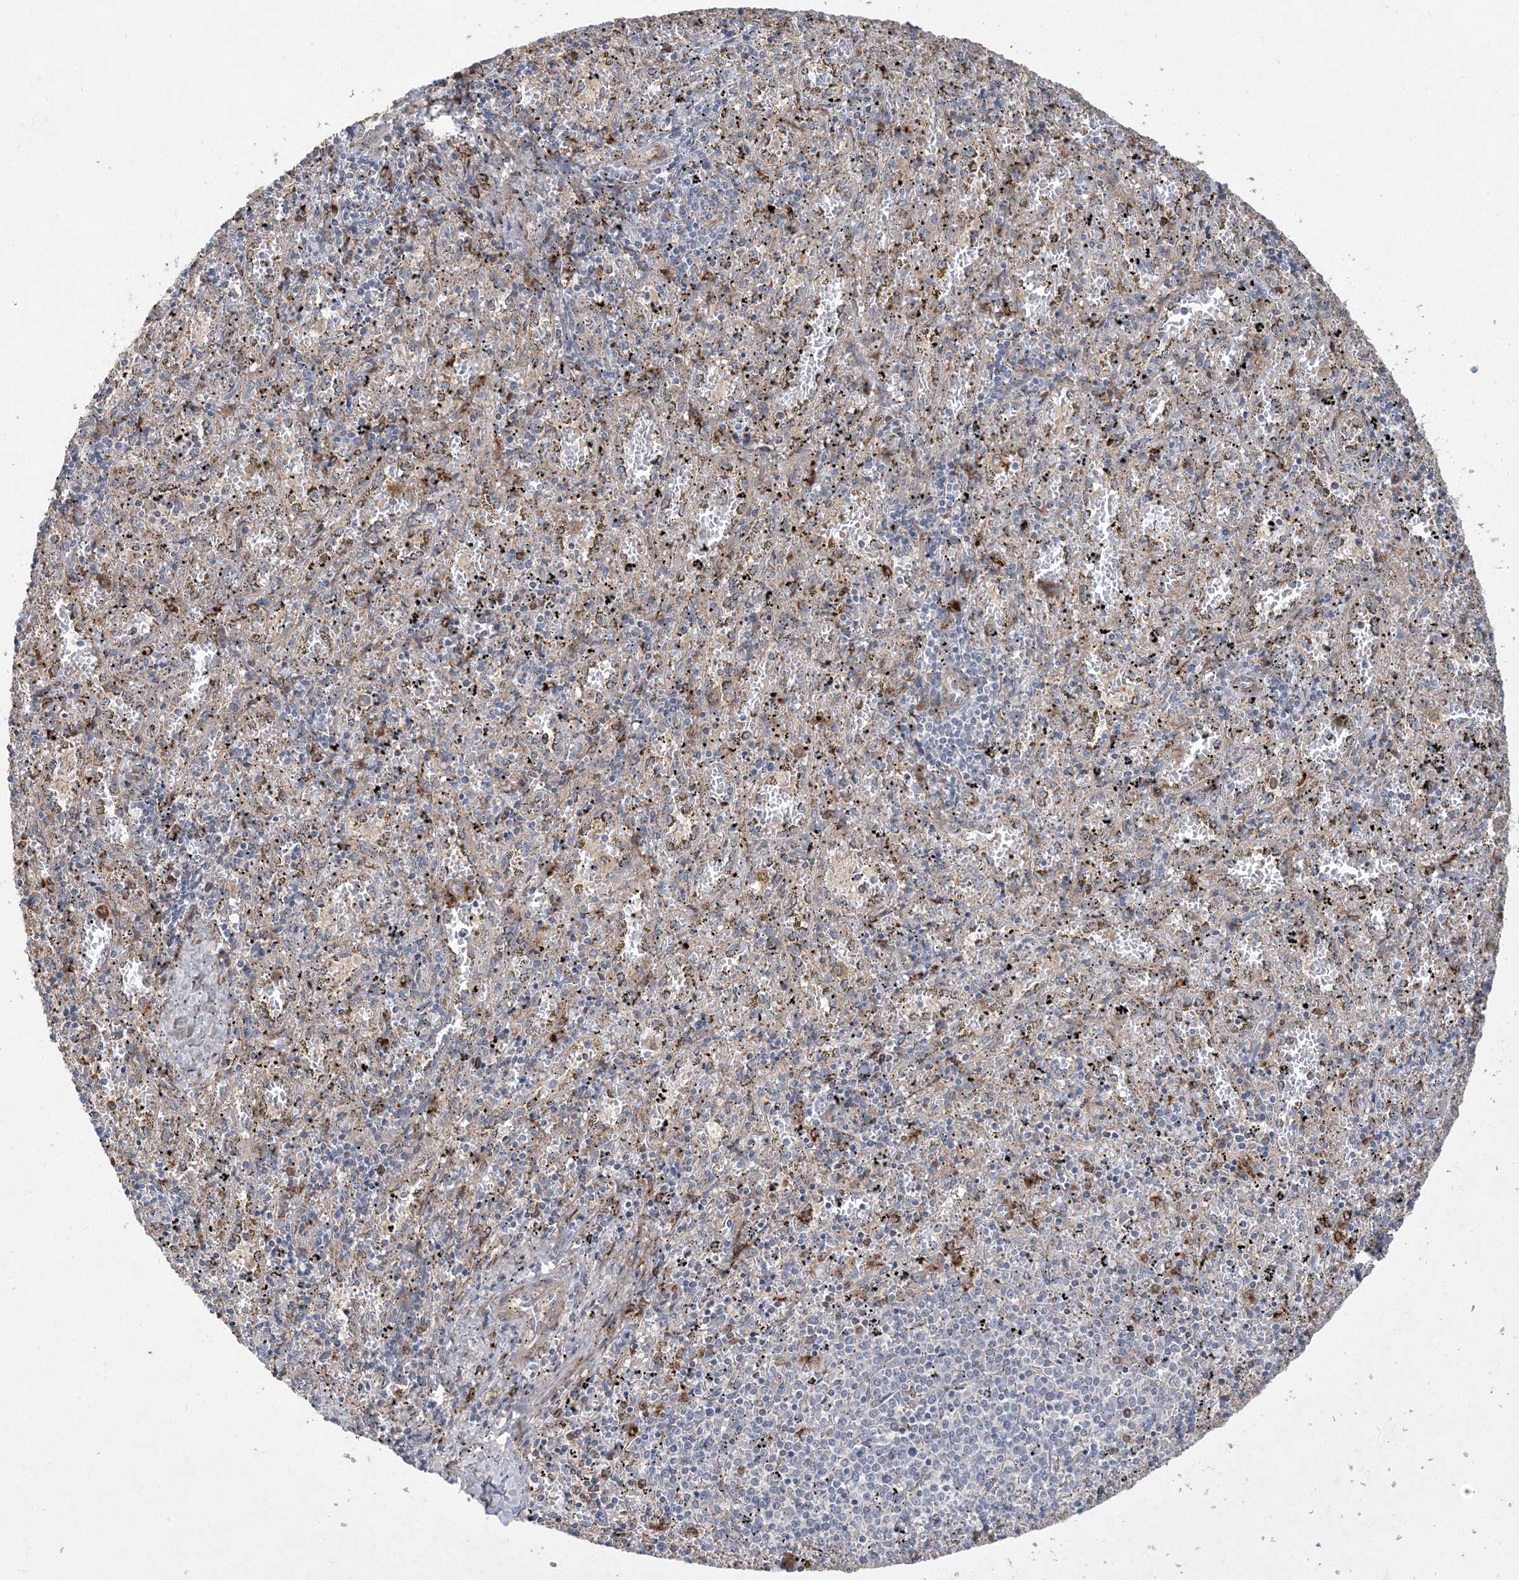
{"staining": {"intensity": "negative", "quantity": "none", "location": "none"}, "tissue": "spleen", "cell_type": "Cells in red pulp", "image_type": "normal", "snomed": [{"axis": "morphology", "description": "Normal tissue, NOS"}, {"axis": "topography", "description": "Spleen"}], "caption": "IHC of unremarkable human spleen exhibits no staining in cells in red pulp. The staining is performed using DAB (3,3'-diaminobenzidine) brown chromogen with nuclei counter-stained in using hematoxylin.", "gene": "MASP2", "patient": {"sex": "male", "age": 11}}